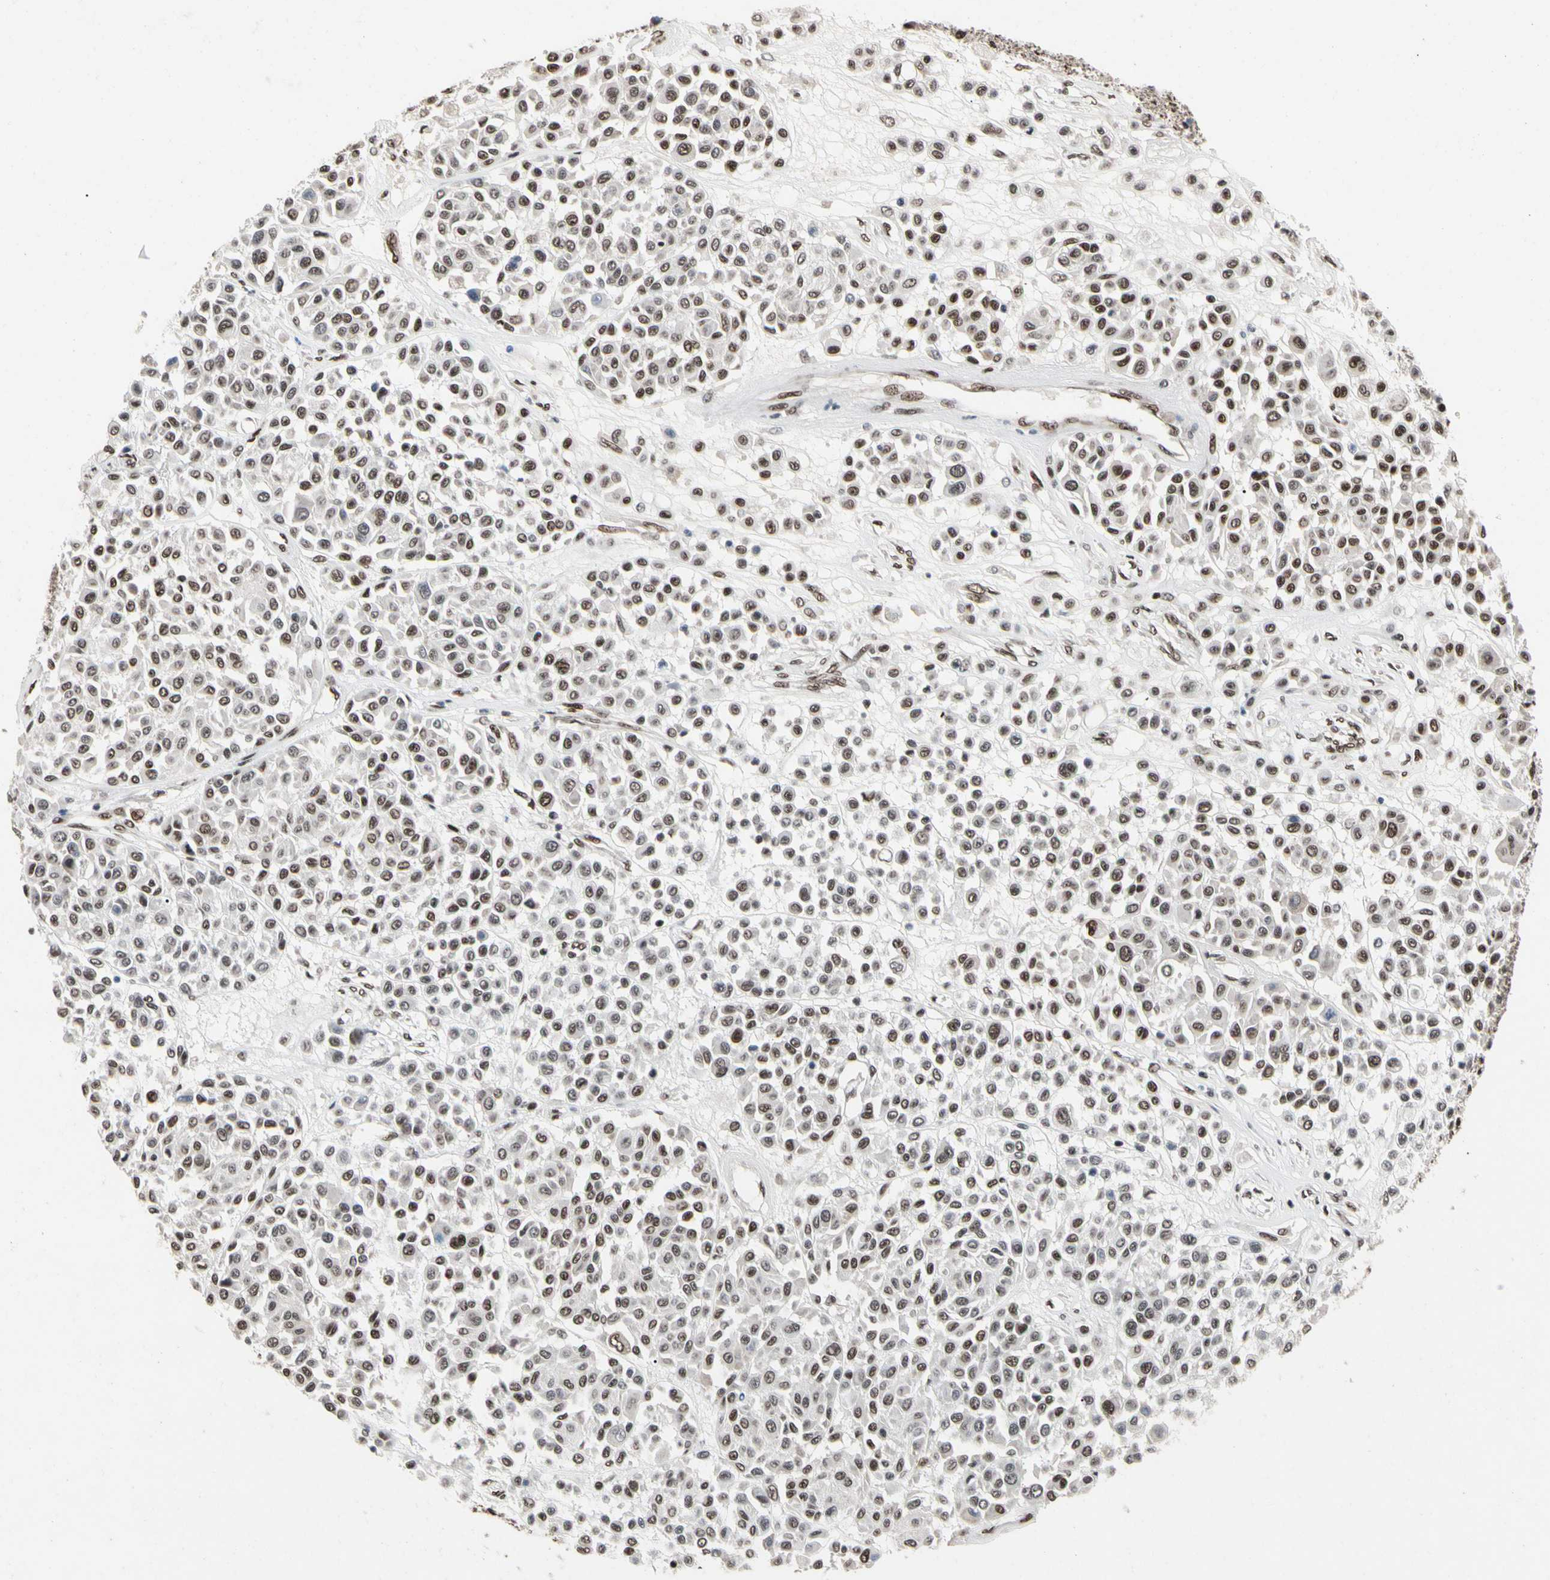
{"staining": {"intensity": "moderate", "quantity": ">75%", "location": "nuclear"}, "tissue": "melanoma", "cell_type": "Tumor cells", "image_type": "cancer", "snomed": [{"axis": "morphology", "description": "Malignant melanoma, Metastatic site"}, {"axis": "topography", "description": "Soft tissue"}], "caption": "Brown immunohistochemical staining in human melanoma shows moderate nuclear positivity in approximately >75% of tumor cells.", "gene": "FAM98B", "patient": {"sex": "male", "age": 41}}